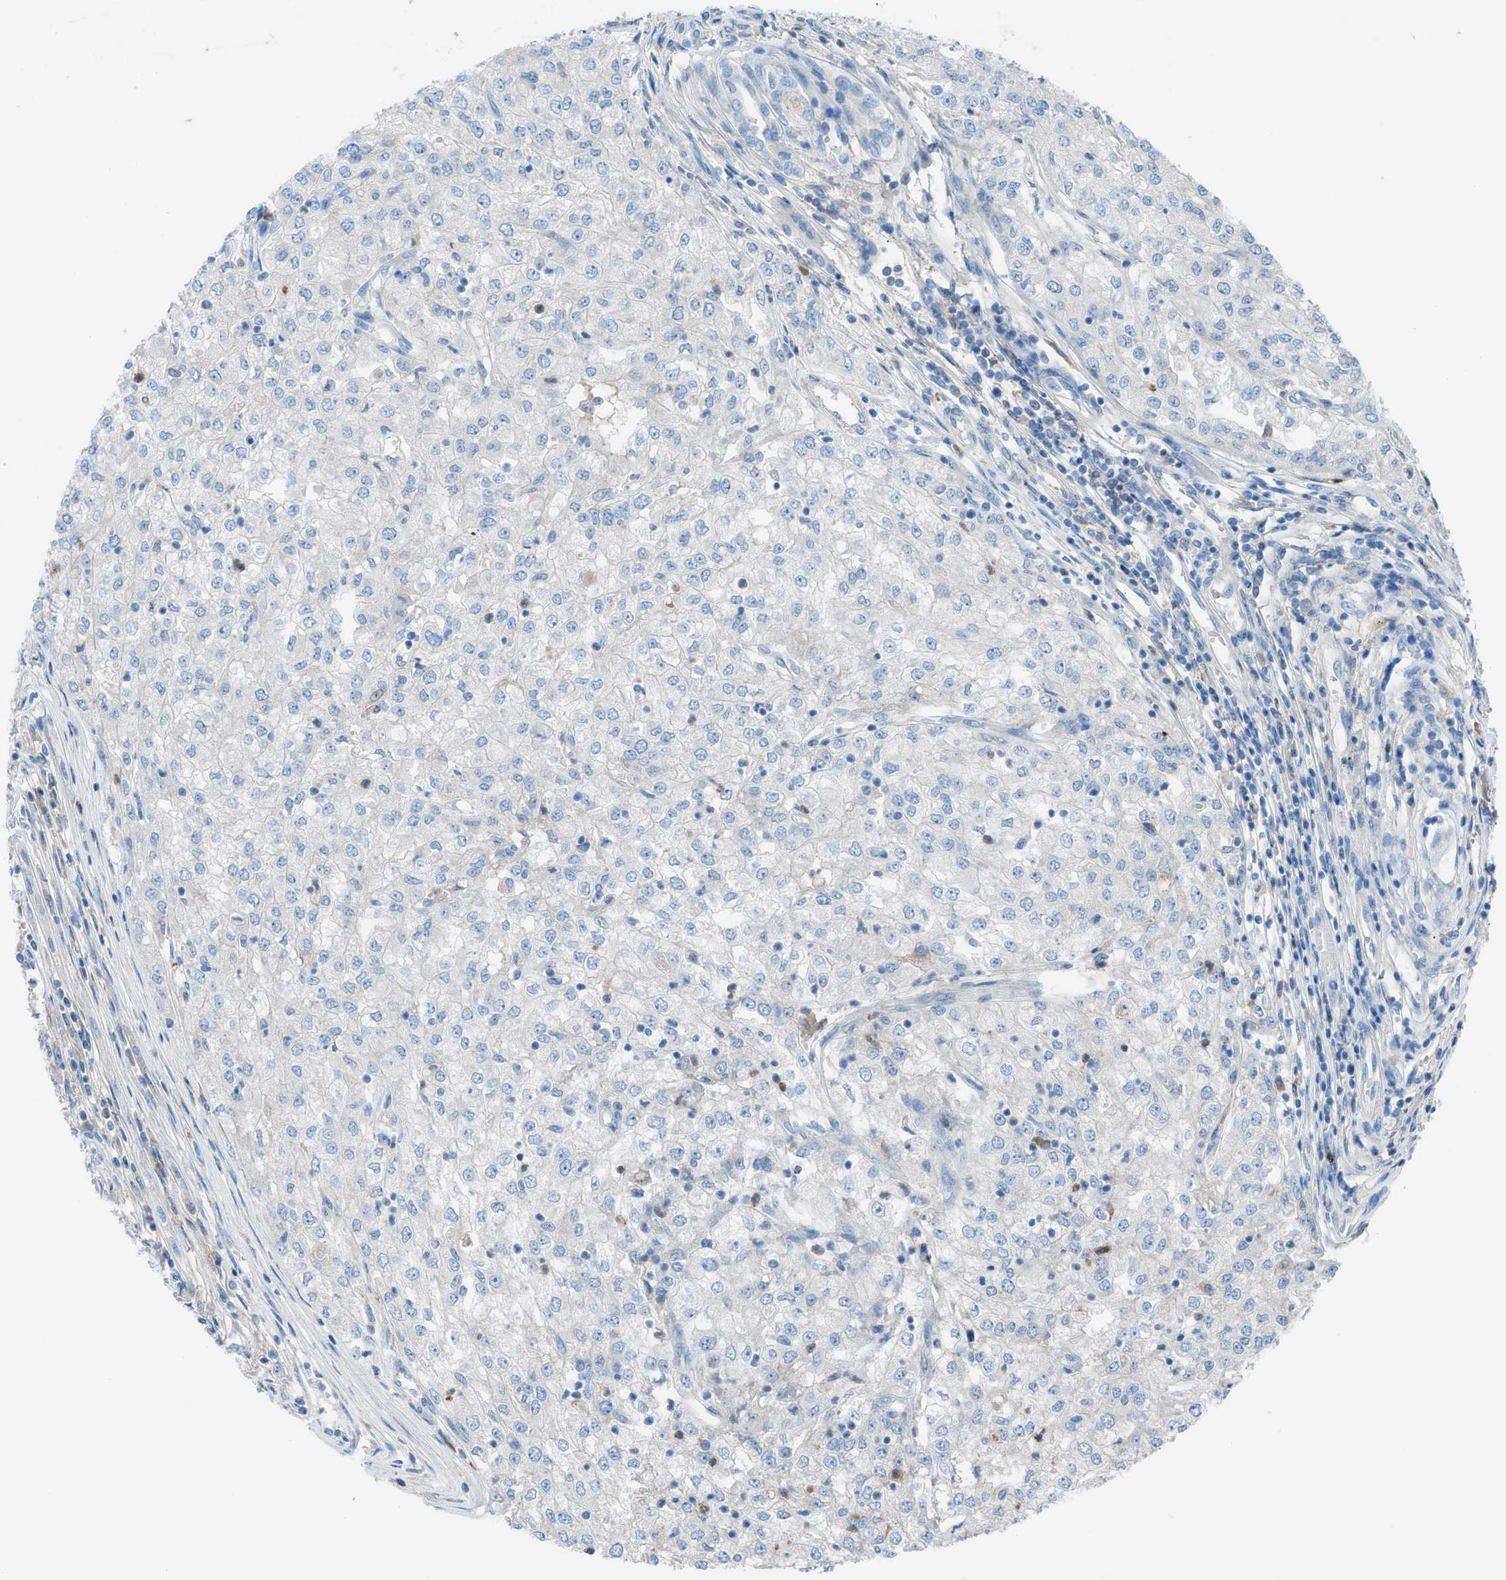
{"staining": {"intensity": "negative", "quantity": "none", "location": "none"}, "tissue": "renal cancer", "cell_type": "Tumor cells", "image_type": "cancer", "snomed": [{"axis": "morphology", "description": "Adenocarcinoma, NOS"}, {"axis": "topography", "description": "Kidney"}], "caption": "High magnification brightfield microscopy of adenocarcinoma (renal) stained with DAB (3,3'-diaminobenzidine) (brown) and counterstained with hematoxylin (blue): tumor cells show no significant staining. (DAB immunohistochemistry (IHC), high magnification).", "gene": "C5AR2", "patient": {"sex": "female", "age": 54}}